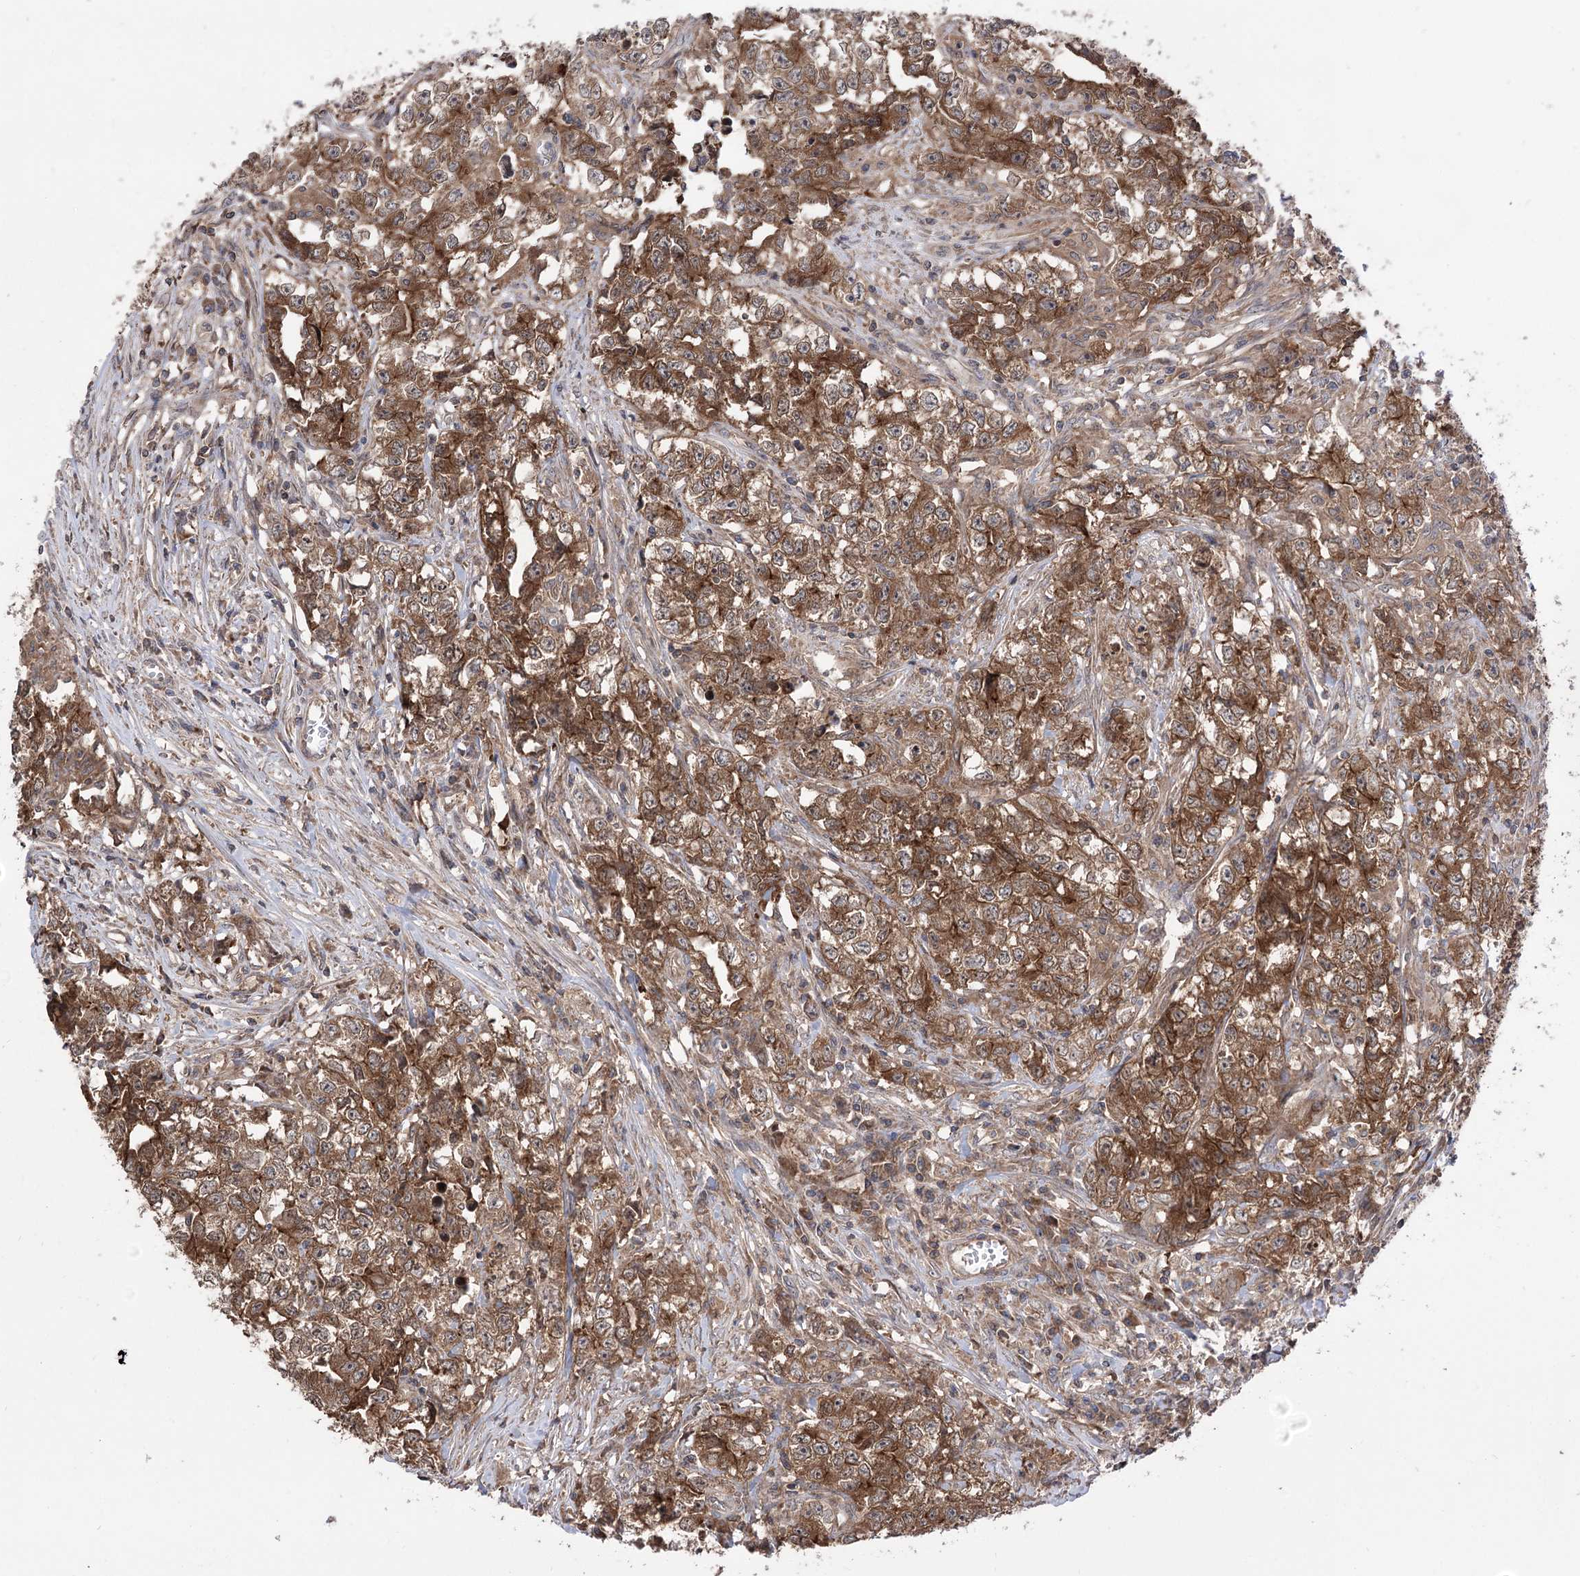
{"staining": {"intensity": "moderate", "quantity": ">75%", "location": "cytoplasmic/membranous"}, "tissue": "testis cancer", "cell_type": "Tumor cells", "image_type": "cancer", "snomed": [{"axis": "morphology", "description": "Seminoma, NOS"}, {"axis": "morphology", "description": "Carcinoma, Embryonal, NOS"}, {"axis": "topography", "description": "Testis"}], "caption": "DAB immunohistochemical staining of testis seminoma reveals moderate cytoplasmic/membranous protein expression in approximately >75% of tumor cells. (DAB (3,3'-diaminobenzidine) IHC, brown staining for protein, blue staining for nuclei).", "gene": "XYLB", "patient": {"sex": "male", "age": 43}}